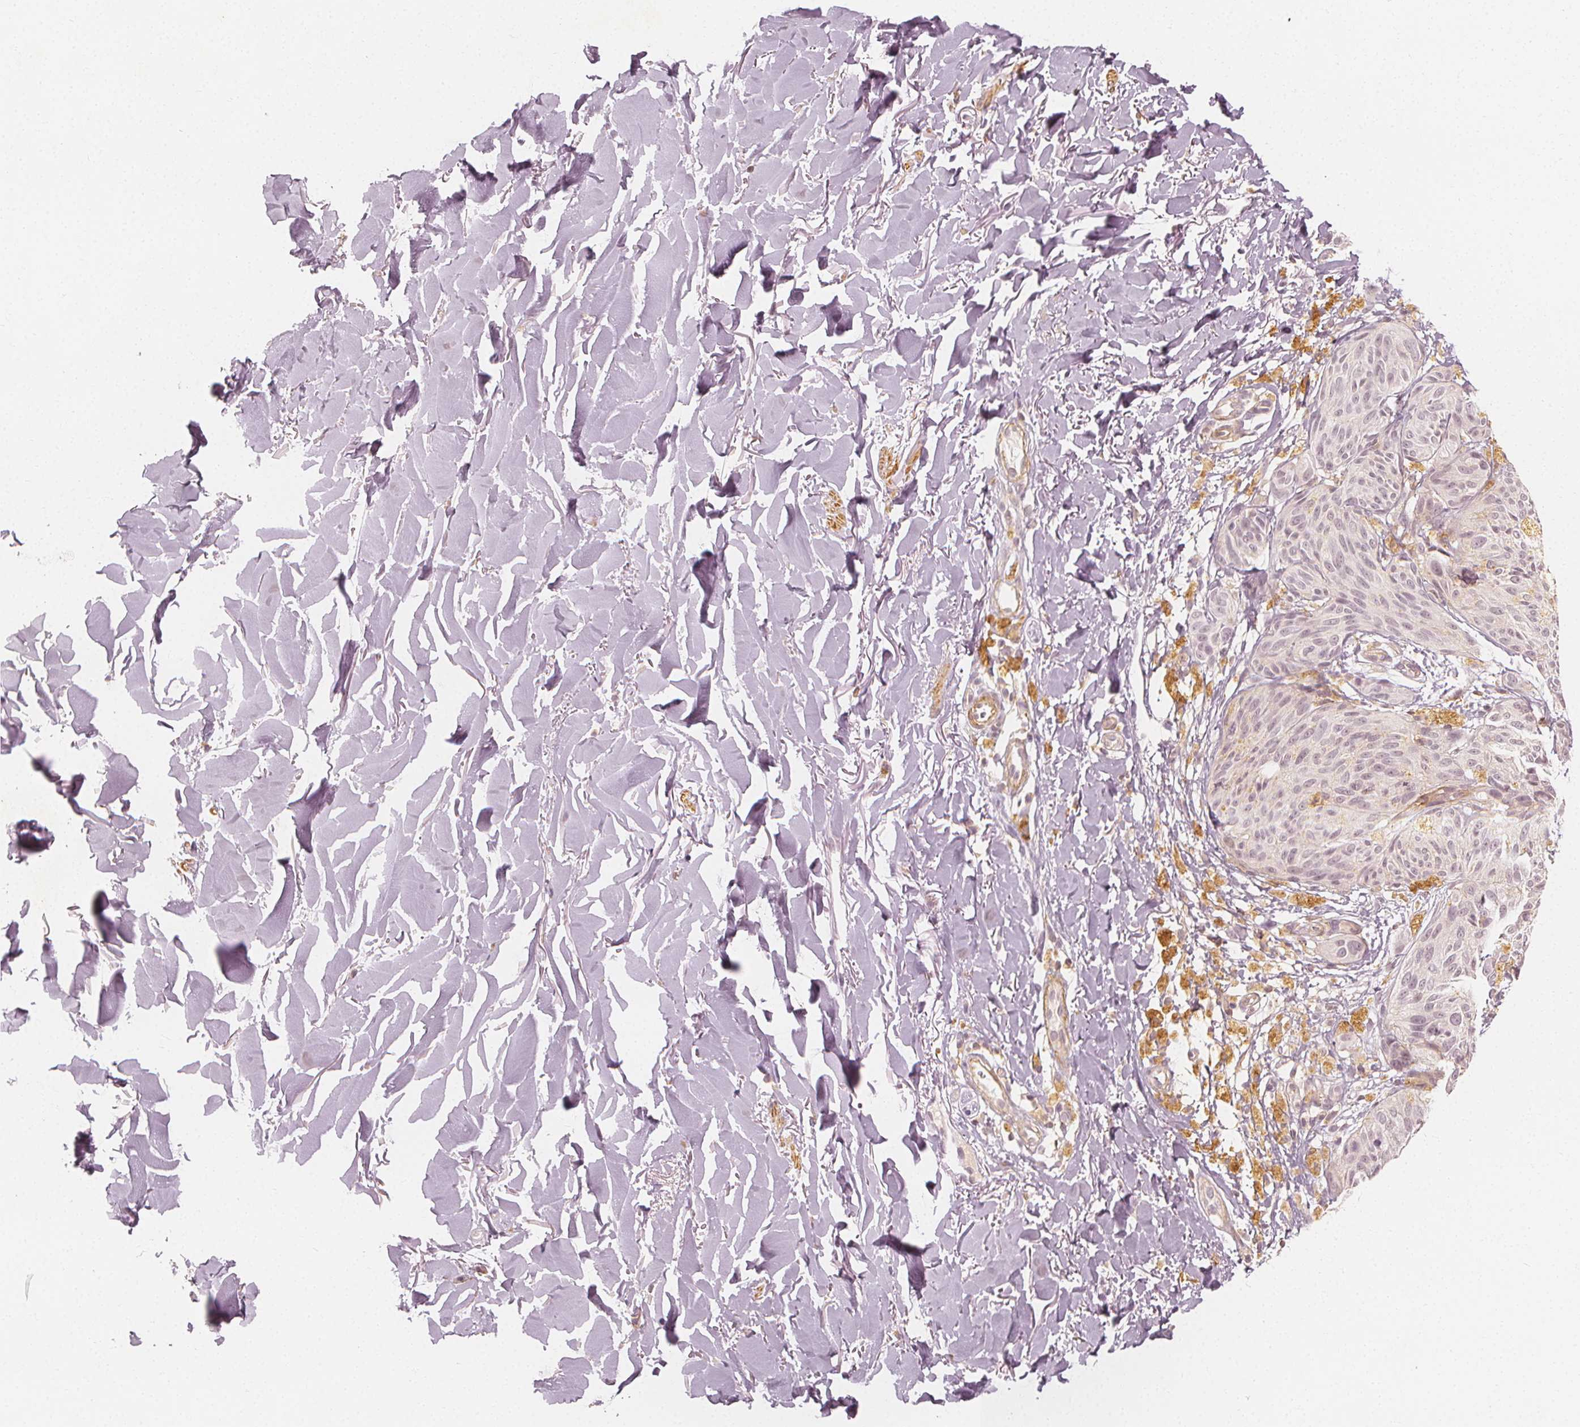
{"staining": {"intensity": "negative", "quantity": "none", "location": "none"}, "tissue": "melanoma", "cell_type": "Tumor cells", "image_type": "cancer", "snomed": [{"axis": "morphology", "description": "Malignant melanoma, NOS"}, {"axis": "topography", "description": "Skin"}], "caption": "Immunohistochemistry photomicrograph of malignant melanoma stained for a protein (brown), which reveals no expression in tumor cells.", "gene": "ARHGAP26", "patient": {"sex": "female", "age": 87}}